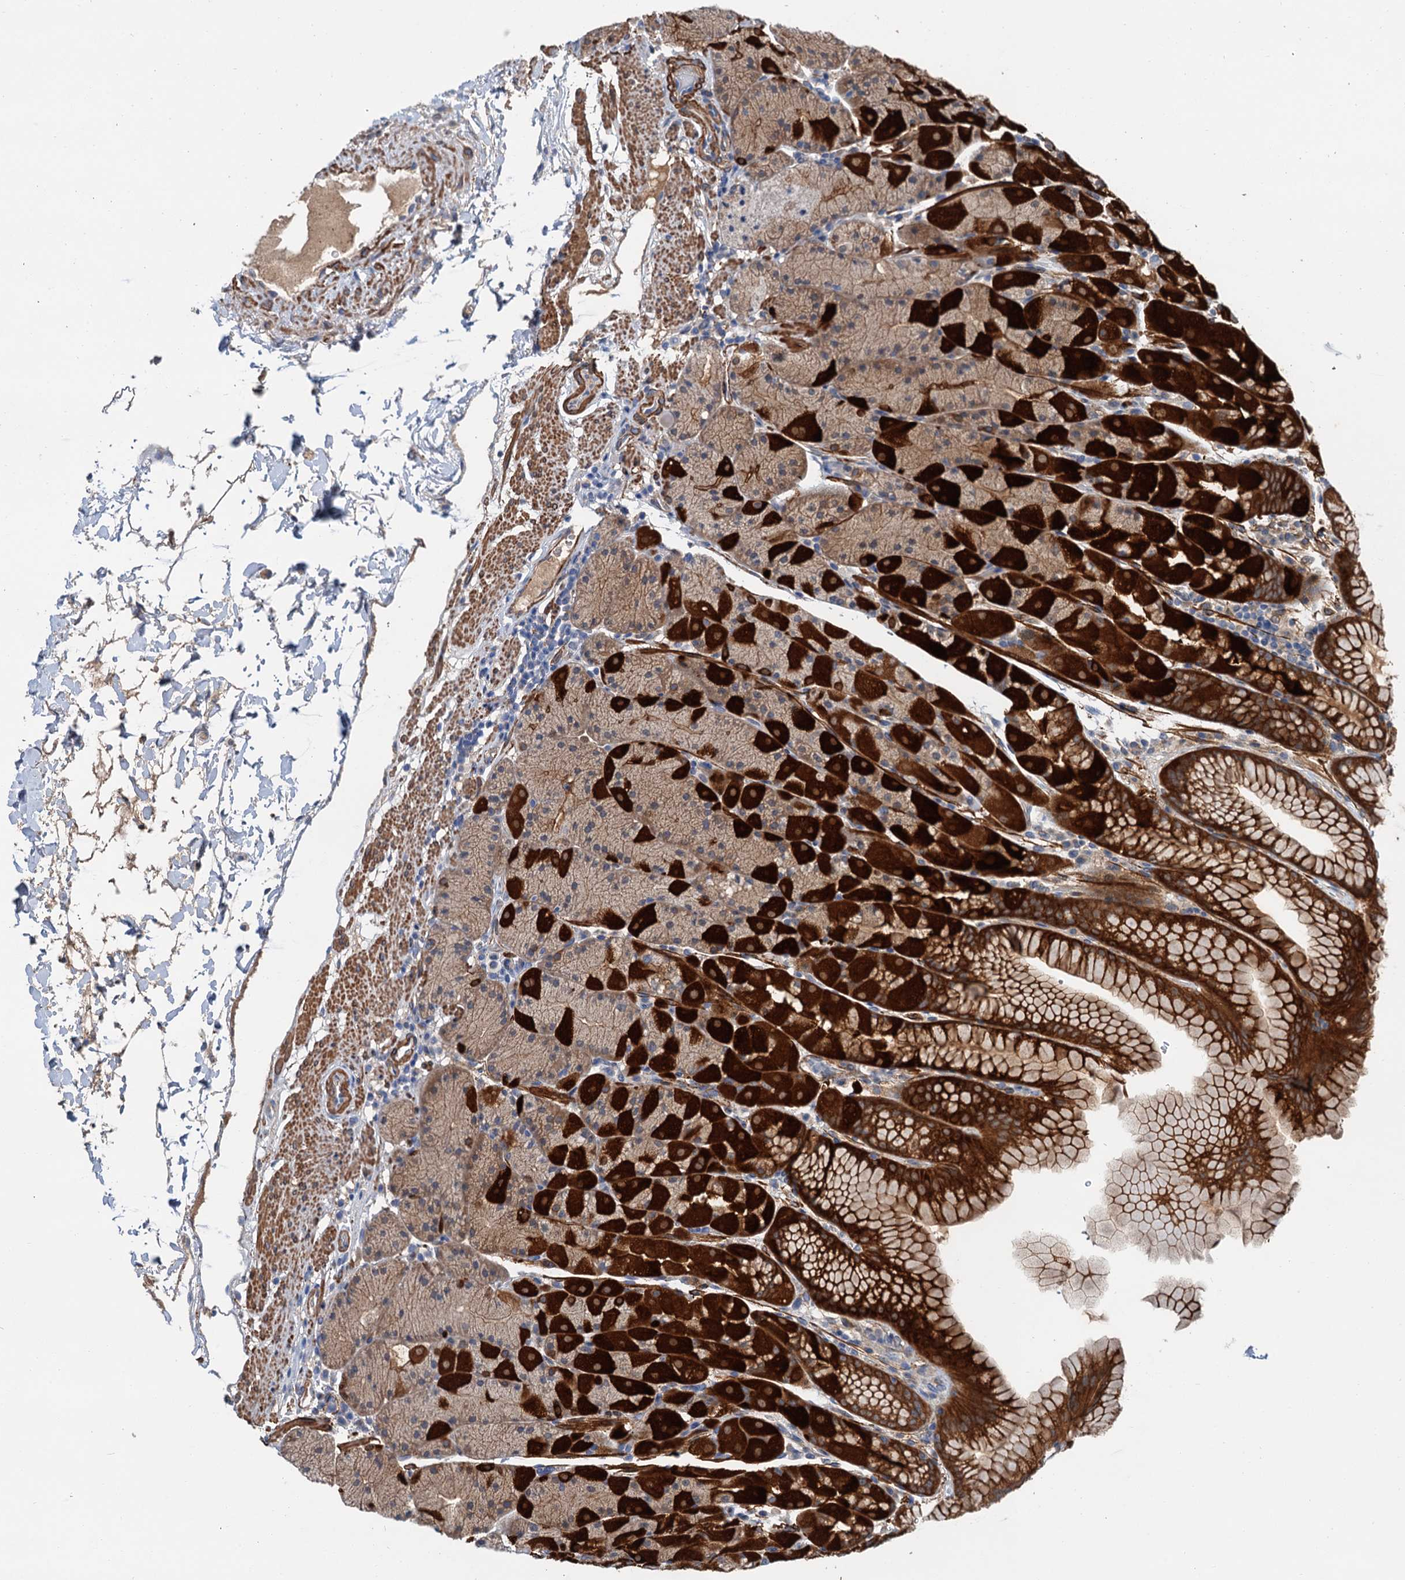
{"staining": {"intensity": "strong", "quantity": ">75%", "location": "cytoplasmic/membranous"}, "tissue": "stomach", "cell_type": "Glandular cells", "image_type": "normal", "snomed": [{"axis": "morphology", "description": "Normal tissue, NOS"}, {"axis": "topography", "description": "Stomach, upper"}, {"axis": "topography", "description": "Stomach, lower"}], "caption": "An image showing strong cytoplasmic/membranous positivity in approximately >75% of glandular cells in benign stomach, as visualized by brown immunohistochemical staining.", "gene": "CSTPP1", "patient": {"sex": "male", "age": 67}}